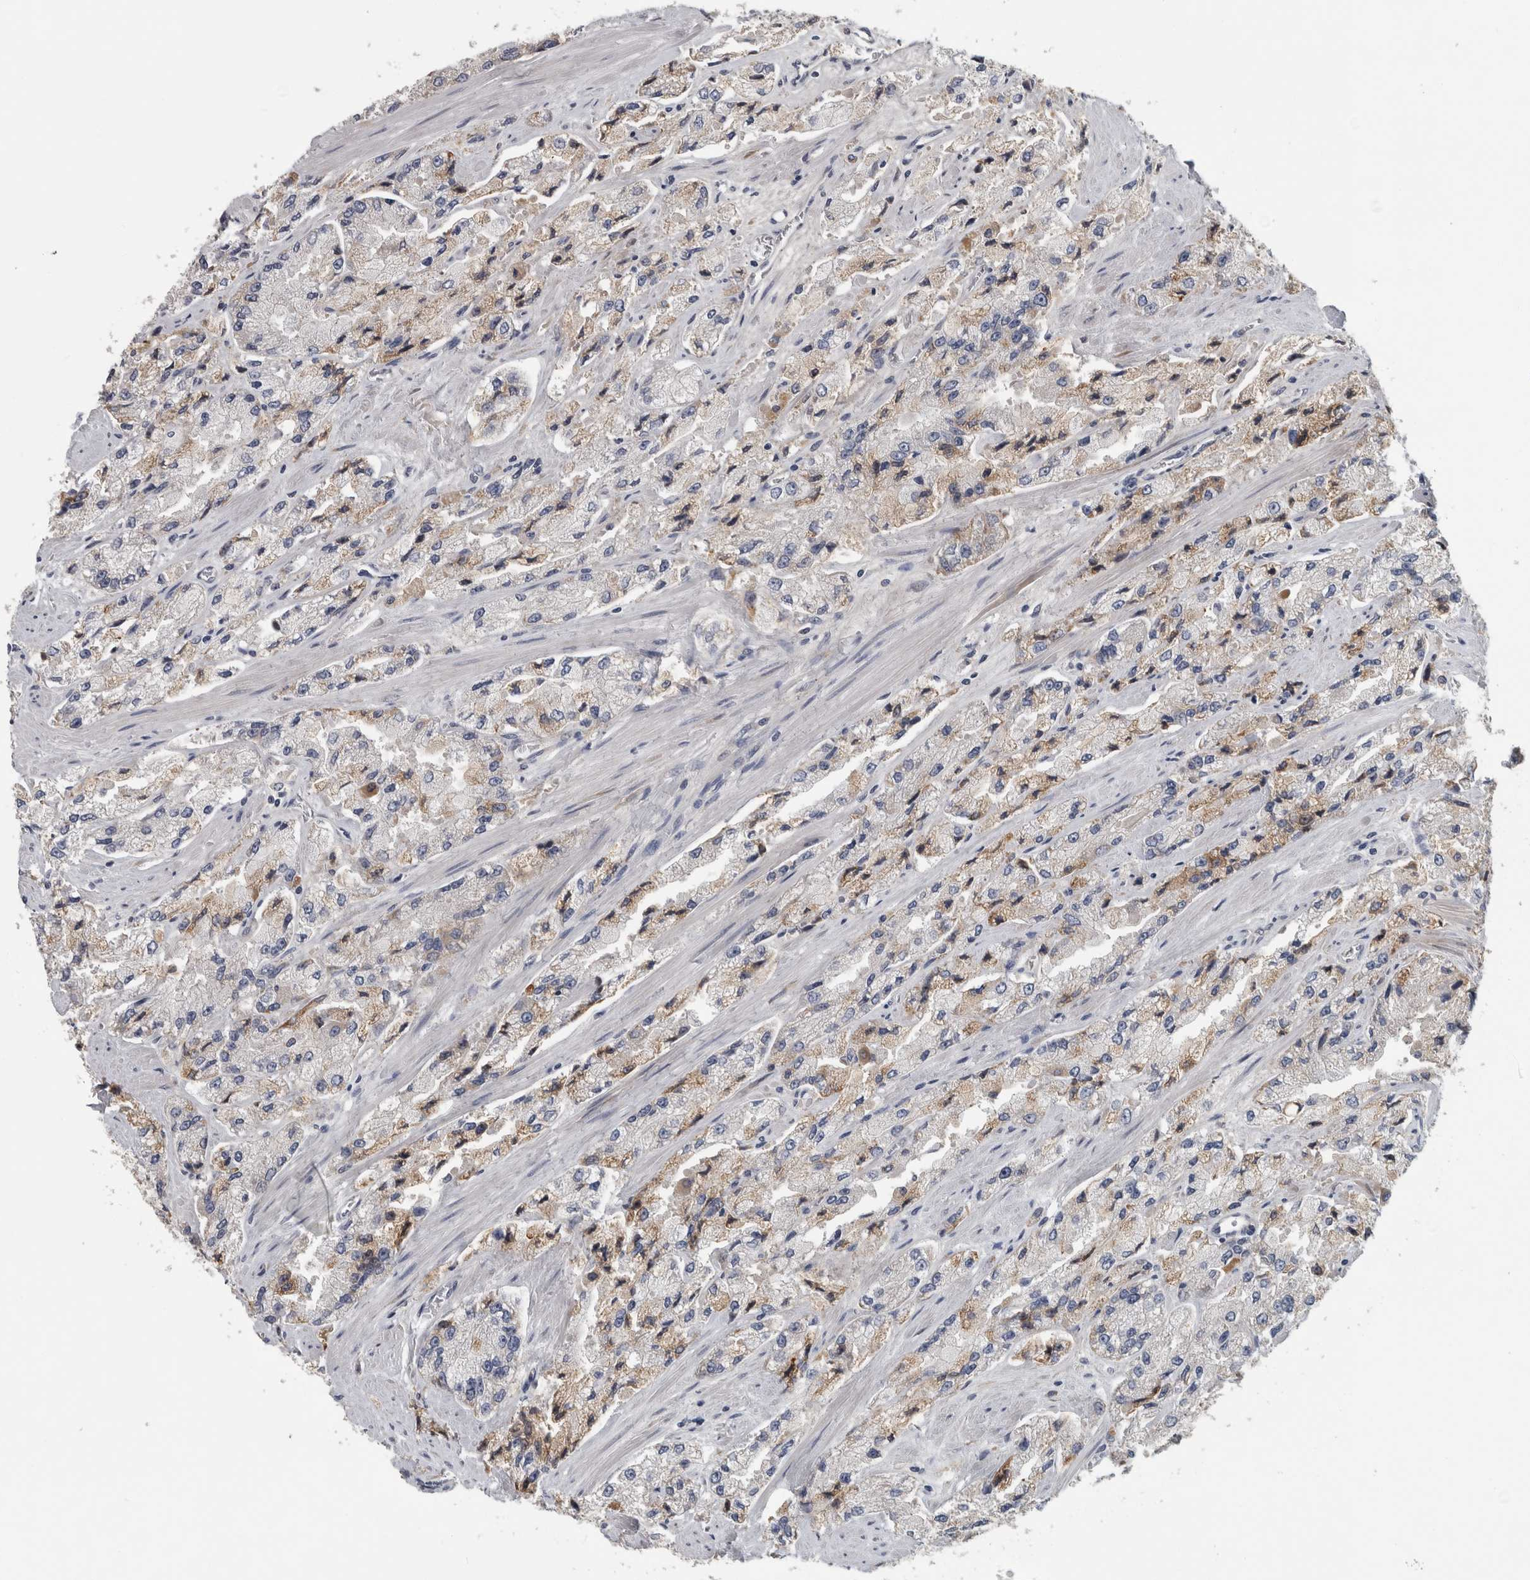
{"staining": {"intensity": "weak", "quantity": "25%-75%", "location": "cytoplasmic/membranous"}, "tissue": "prostate cancer", "cell_type": "Tumor cells", "image_type": "cancer", "snomed": [{"axis": "morphology", "description": "Adenocarcinoma, High grade"}, {"axis": "topography", "description": "Prostate"}], "caption": "Immunohistochemistry (IHC) histopathology image of neoplastic tissue: prostate cancer (adenocarcinoma (high-grade)) stained using immunohistochemistry (IHC) shows low levels of weak protein expression localized specifically in the cytoplasmic/membranous of tumor cells, appearing as a cytoplasmic/membranous brown color.", "gene": "ATXN2", "patient": {"sex": "male", "age": 58}}